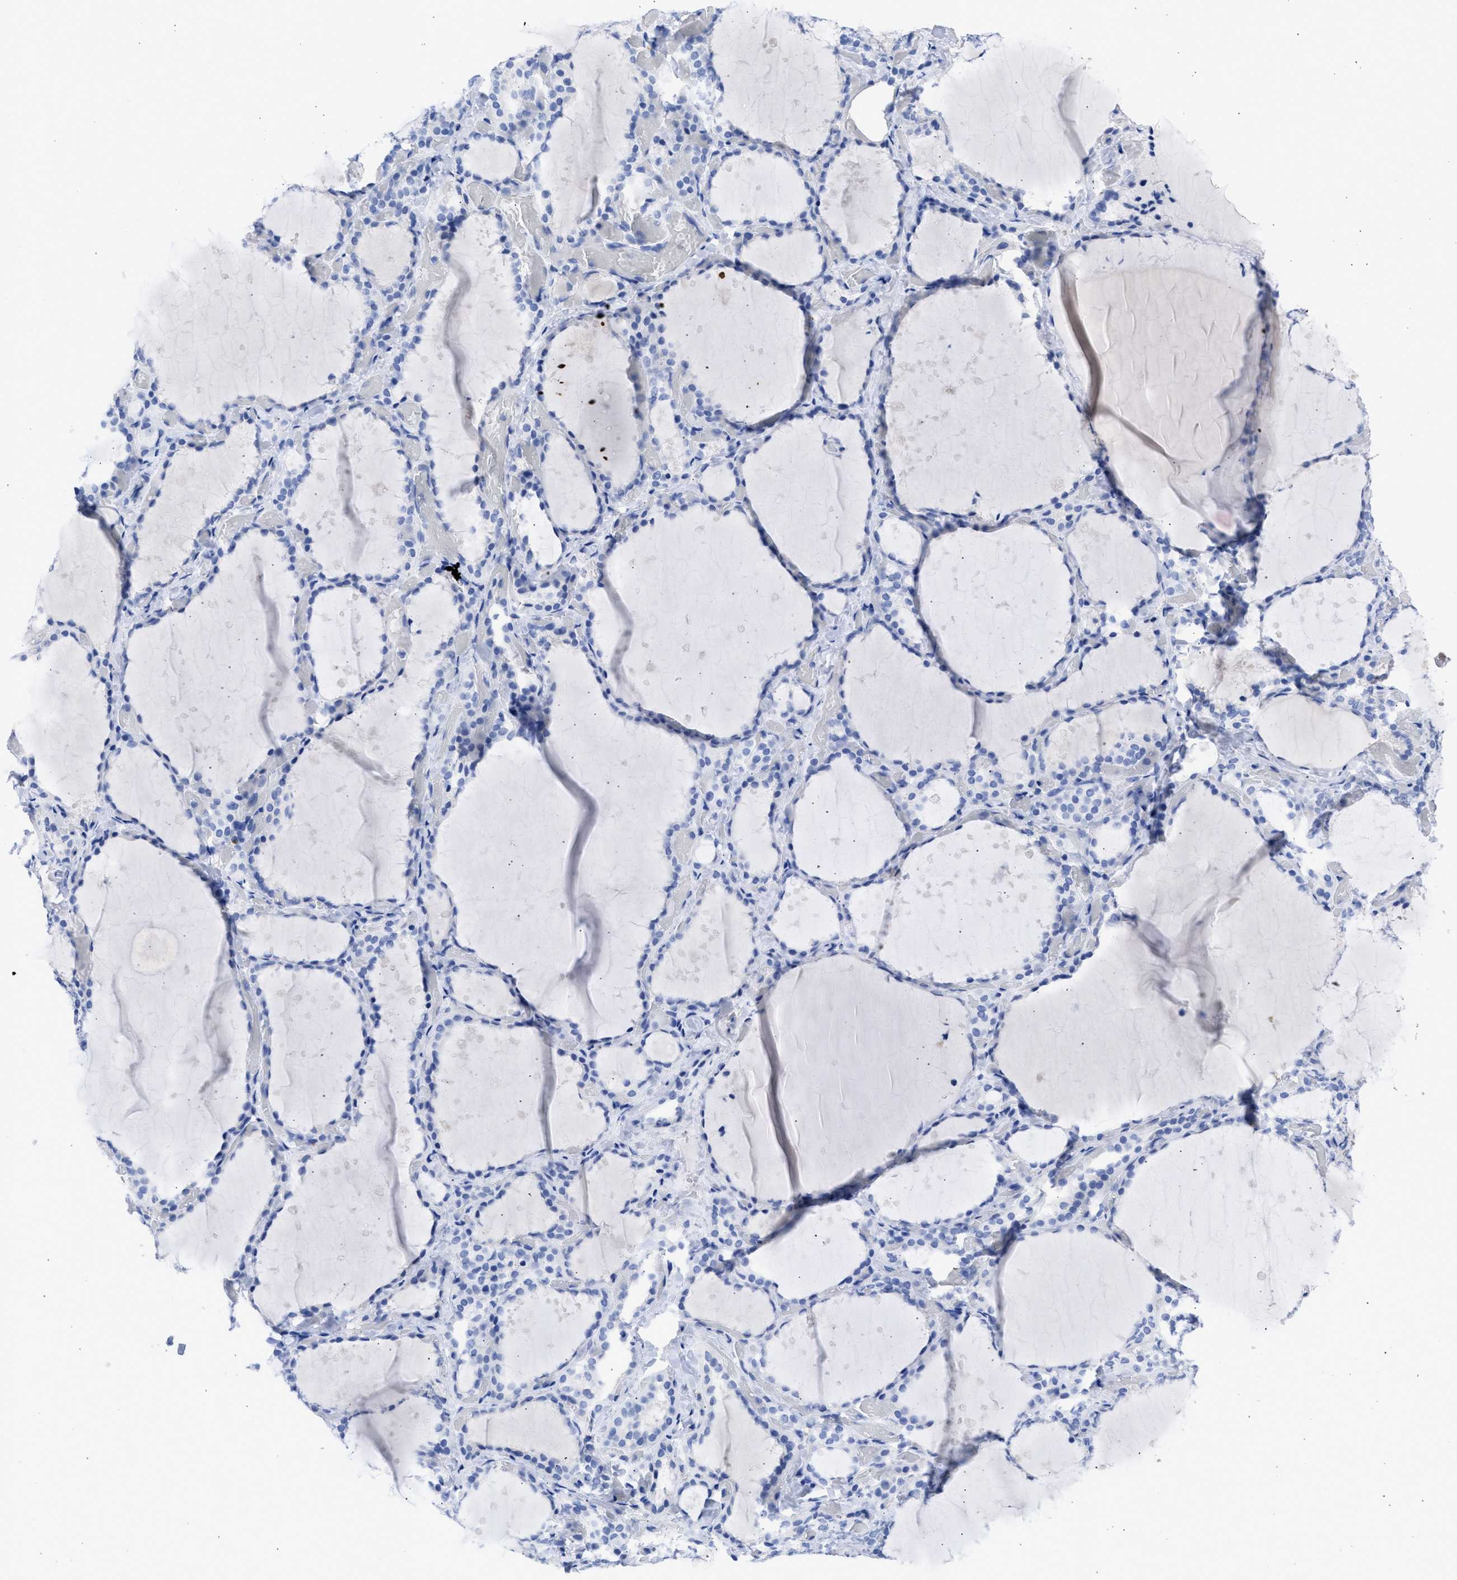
{"staining": {"intensity": "negative", "quantity": "none", "location": "none"}, "tissue": "thyroid gland", "cell_type": "Glandular cells", "image_type": "normal", "snomed": [{"axis": "morphology", "description": "Normal tissue, NOS"}, {"axis": "topography", "description": "Thyroid gland"}], "caption": "Glandular cells are negative for protein expression in normal human thyroid gland. (IHC, brightfield microscopy, high magnification).", "gene": "RSPH1", "patient": {"sex": "female", "age": 44}}